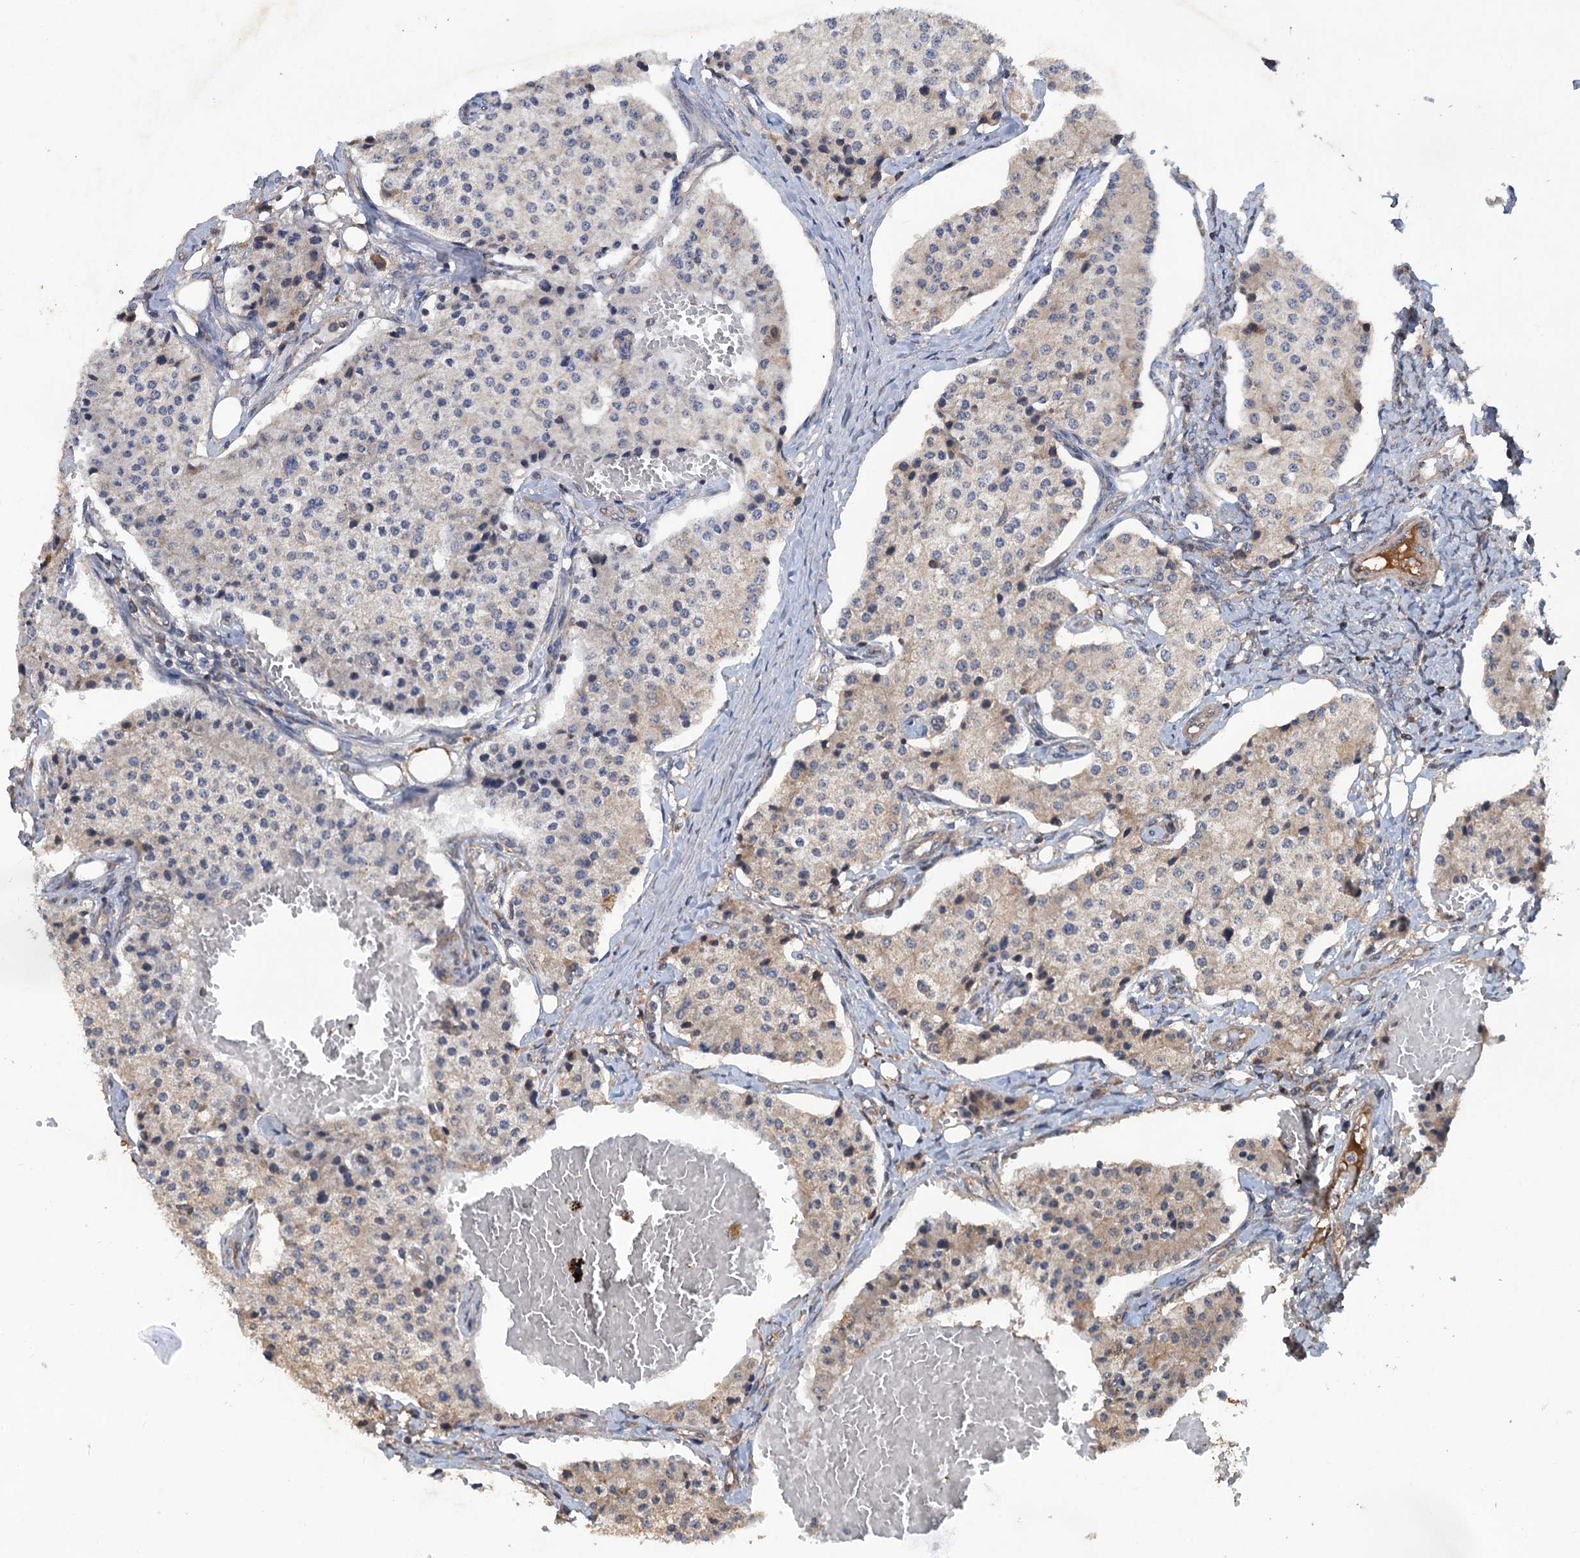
{"staining": {"intensity": "weak", "quantity": "<25%", "location": "cytoplasmic/membranous"}, "tissue": "carcinoid", "cell_type": "Tumor cells", "image_type": "cancer", "snomed": [{"axis": "morphology", "description": "Carcinoid, malignant, NOS"}, {"axis": "topography", "description": "Colon"}], "caption": "A high-resolution image shows immunohistochemistry (IHC) staining of carcinoid (malignant), which demonstrates no significant staining in tumor cells. (Immunohistochemistry (ihc), brightfield microscopy, high magnification).", "gene": "GLE1", "patient": {"sex": "female", "age": 52}}